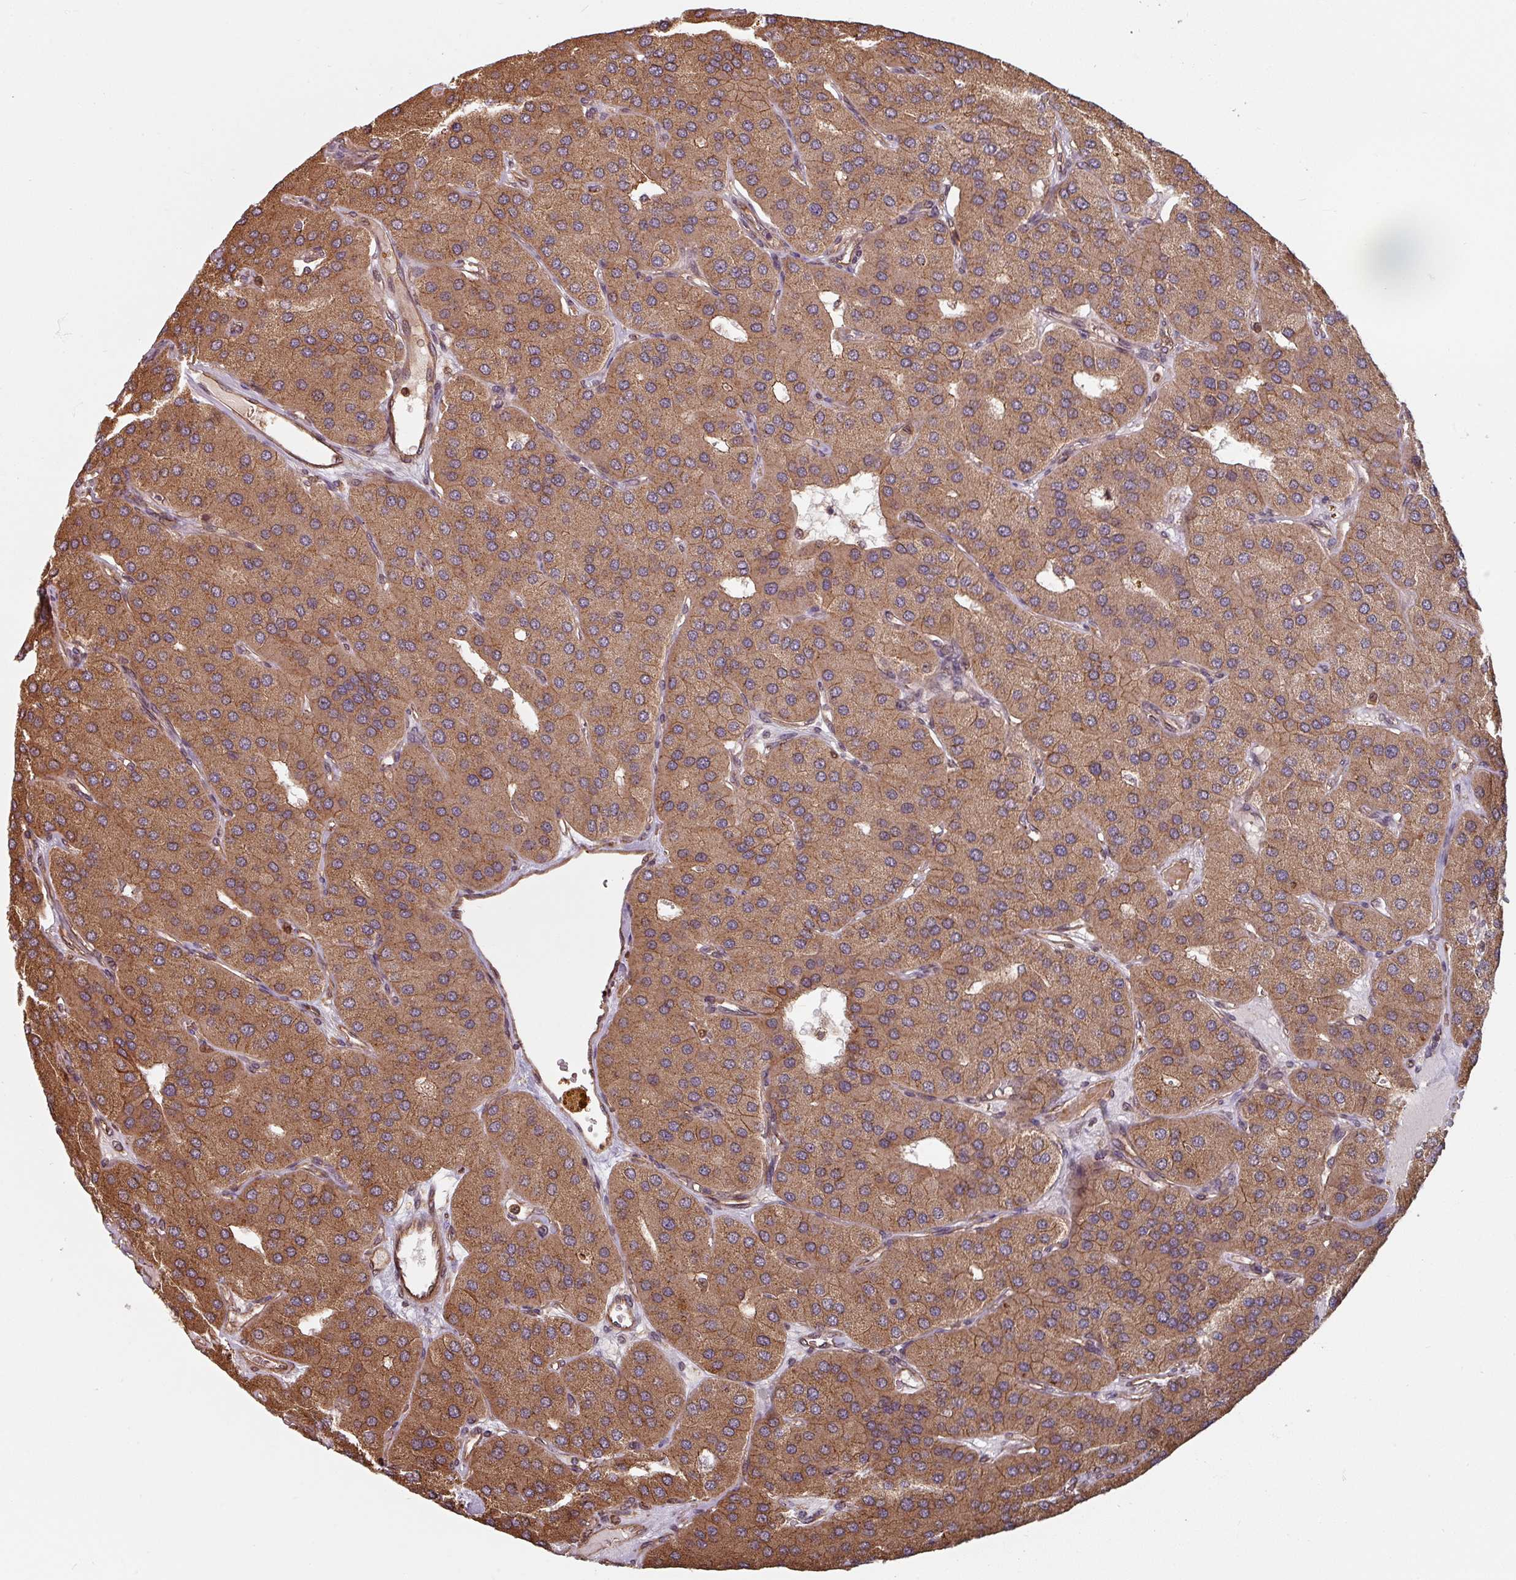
{"staining": {"intensity": "moderate", "quantity": ">75%", "location": "cytoplasmic/membranous"}, "tissue": "parathyroid gland", "cell_type": "Glandular cells", "image_type": "normal", "snomed": [{"axis": "morphology", "description": "Normal tissue, NOS"}, {"axis": "morphology", "description": "Adenoma, NOS"}, {"axis": "topography", "description": "Parathyroid gland"}], "caption": "Brown immunohistochemical staining in normal human parathyroid gland demonstrates moderate cytoplasmic/membranous staining in about >75% of glandular cells.", "gene": "EID1", "patient": {"sex": "female", "age": 86}}